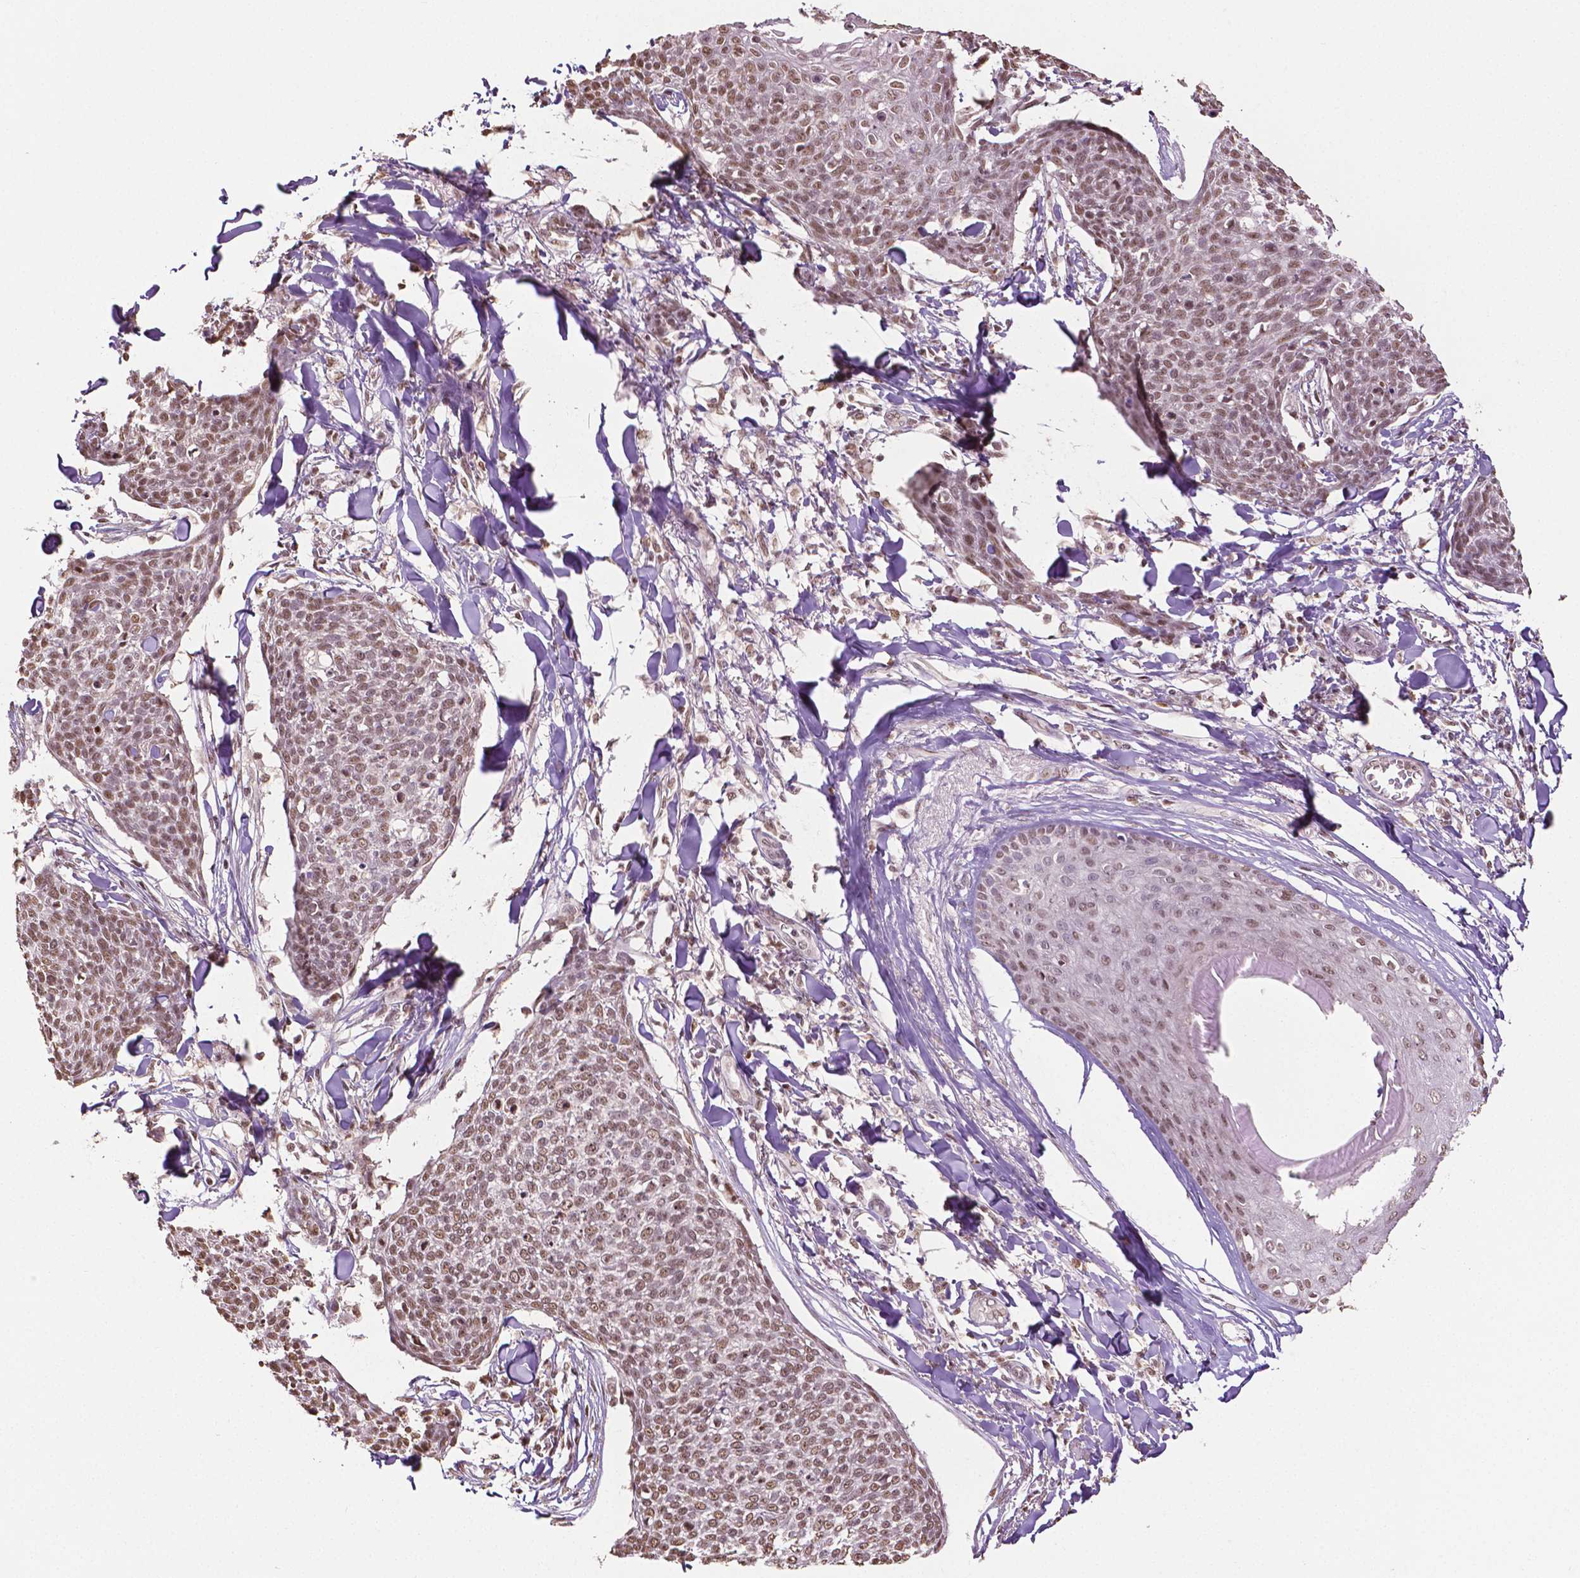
{"staining": {"intensity": "moderate", "quantity": ">75%", "location": "nuclear"}, "tissue": "skin cancer", "cell_type": "Tumor cells", "image_type": "cancer", "snomed": [{"axis": "morphology", "description": "Squamous cell carcinoma, NOS"}, {"axis": "topography", "description": "Skin"}, {"axis": "topography", "description": "Vulva"}], "caption": "Immunohistochemical staining of skin squamous cell carcinoma exhibits moderate nuclear protein staining in approximately >75% of tumor cells. (Stains: DAB (3,3'-diaminobenzidine) in brown, nuclei in blue, Microscopy: brightfield microscopy at high magnification).", "gene": "DEK", "patient": {"sex": "female", "age": 75}}